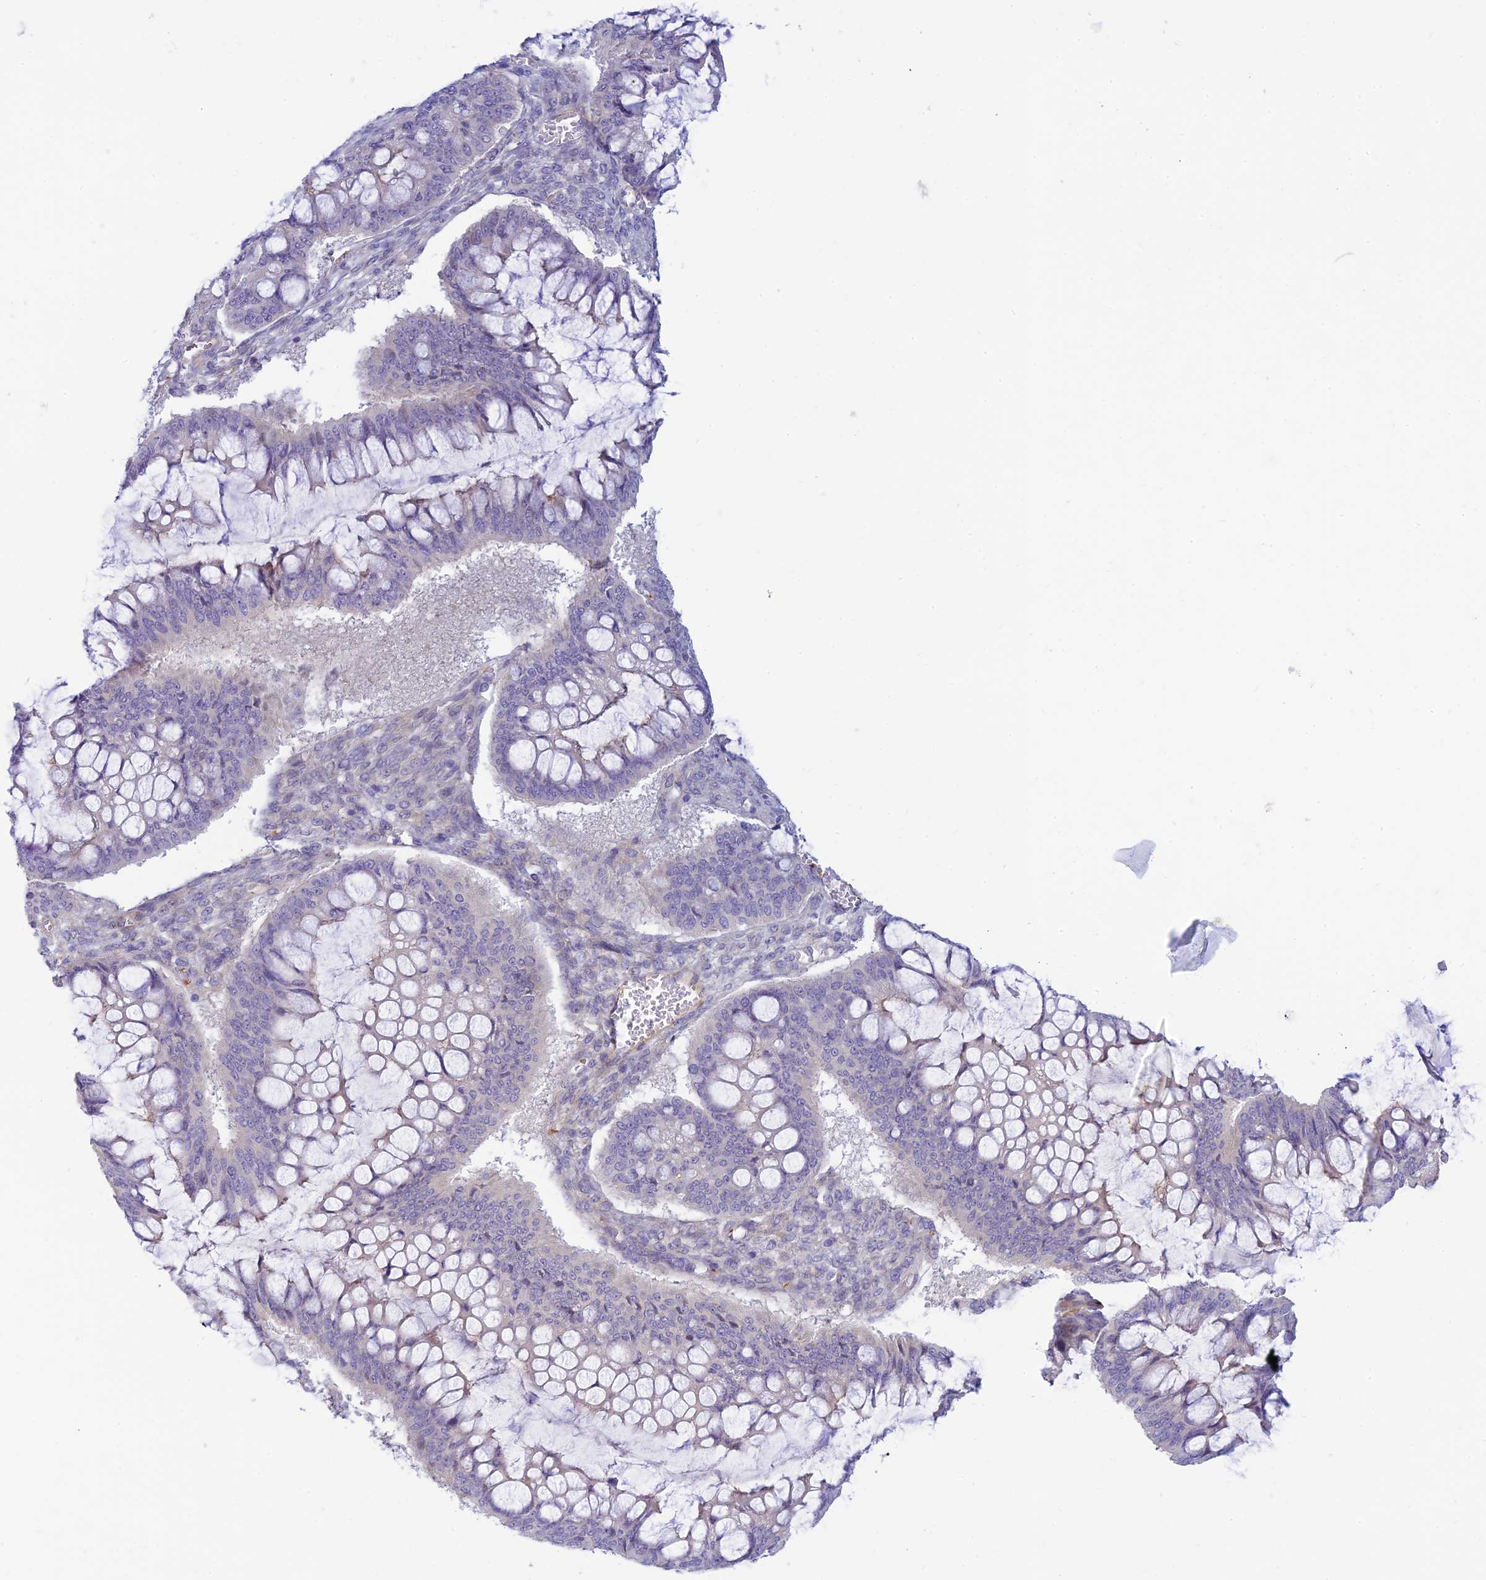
{"staining": {"intensity": "negative", "quantity": "none", "location": "none"}, "tissue": "ovarian cancer", "cell_type": "Tumor cells", "image_type": "cancer", "snomed": [{"axis": "morphology", "description": "Cystadenocarcinoma, mucinous, NOS"}, {"axis": "topography", "description": "Ovary"}], "caption": "High power microscopy micrograph of an IHC histopathology image of ovarian cancer (mucinous cystadenocarcinoma), revealing no significant staining in tumor cells.", "gene": "FBXW4", "patient": {"sex": "female", "age": 73}}